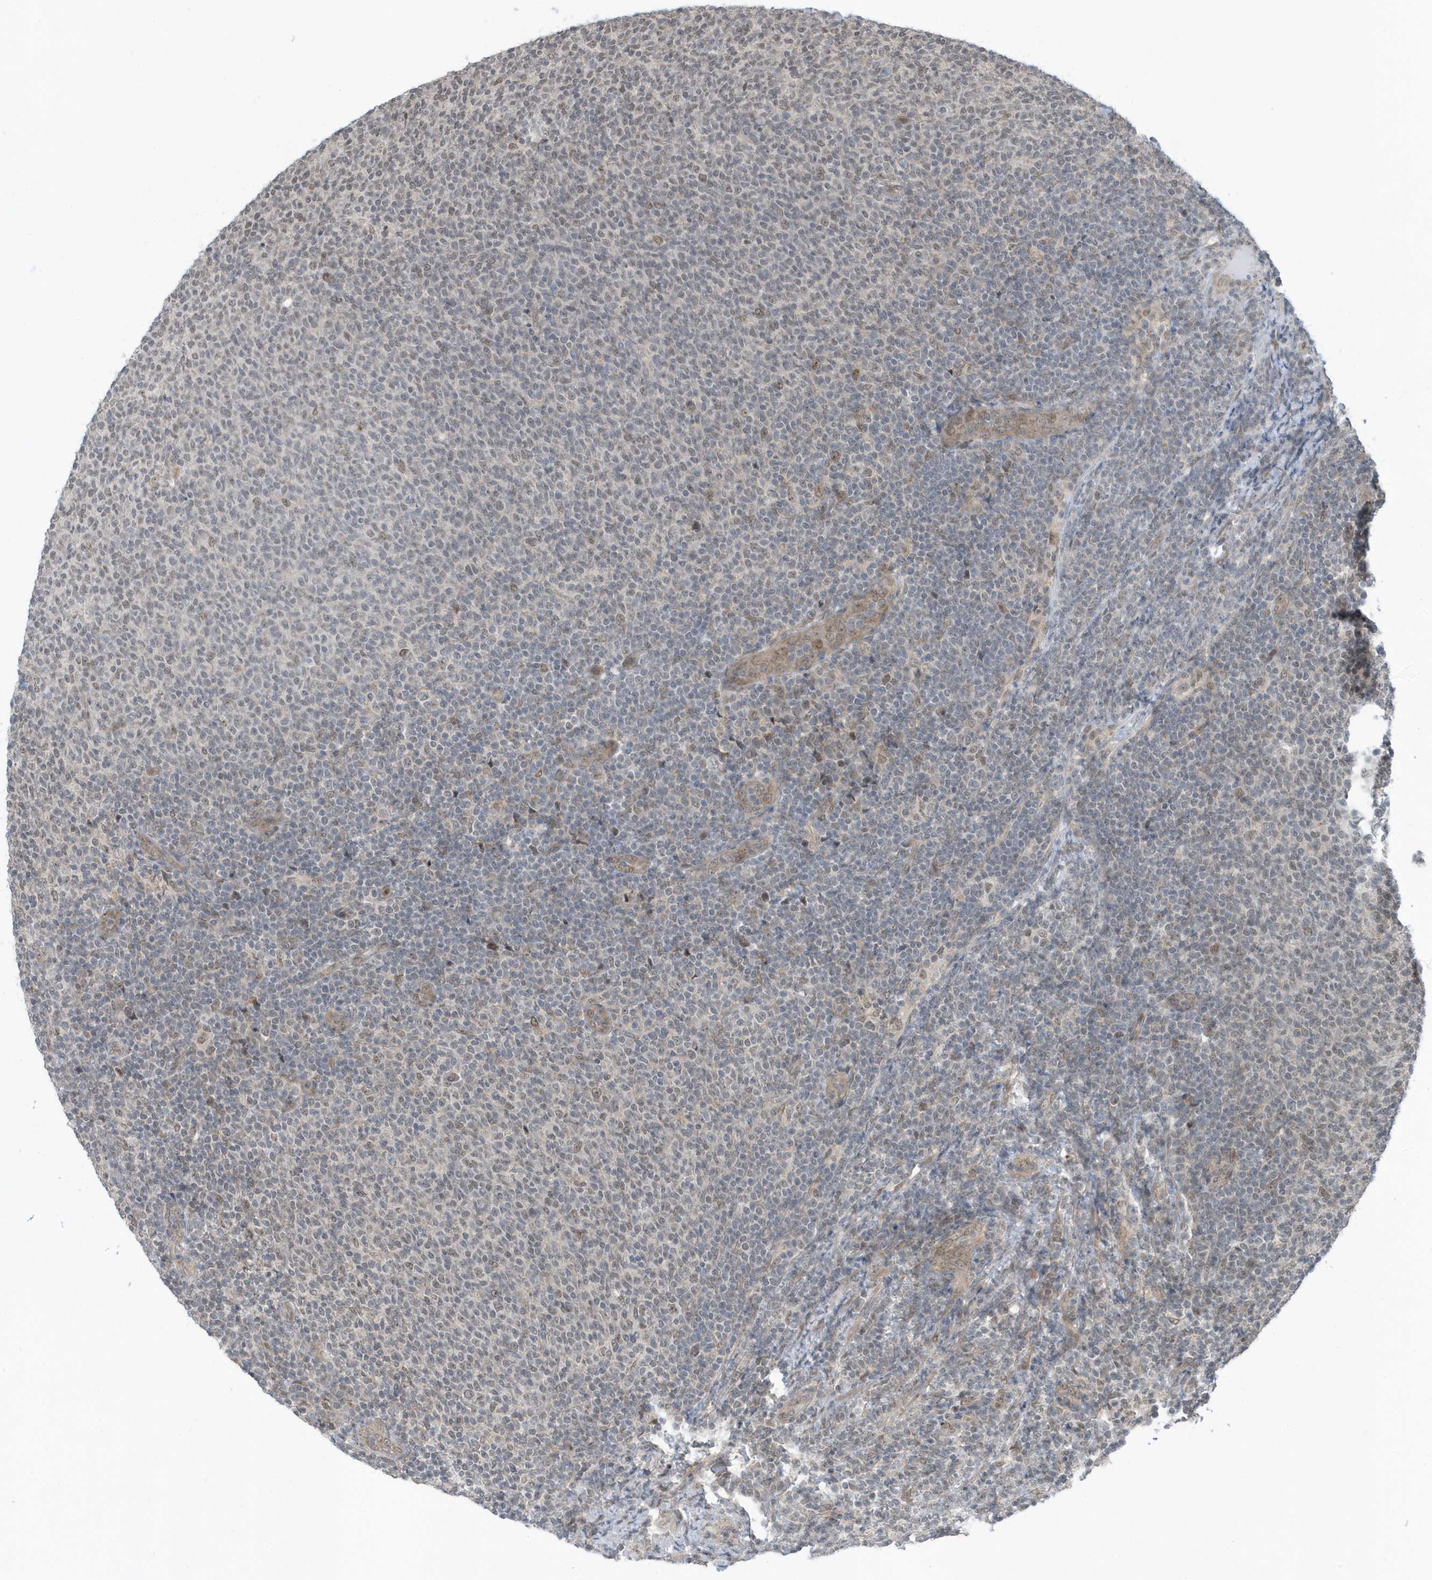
{"staining": {"intensity": "negative", "quantity": "none", "location": "none"}, "tissue": "lymphoma", "cell_type": "Tumor cells", "image_type": "cancer", "snomed": [{"axis": "morphology", "description": "Malignant lymphoma, non-Hodgkin's type, Low grade"}, {"axis": "topography", "description": "Lymph node"}], "caption": "Protein analysis of low-grade malignant lymphoma, non-Hodgkin's type exhibits no significant positivity in tumor cells.", "gene": "USP53", "patient": {"sex": "male", "age": 66}}